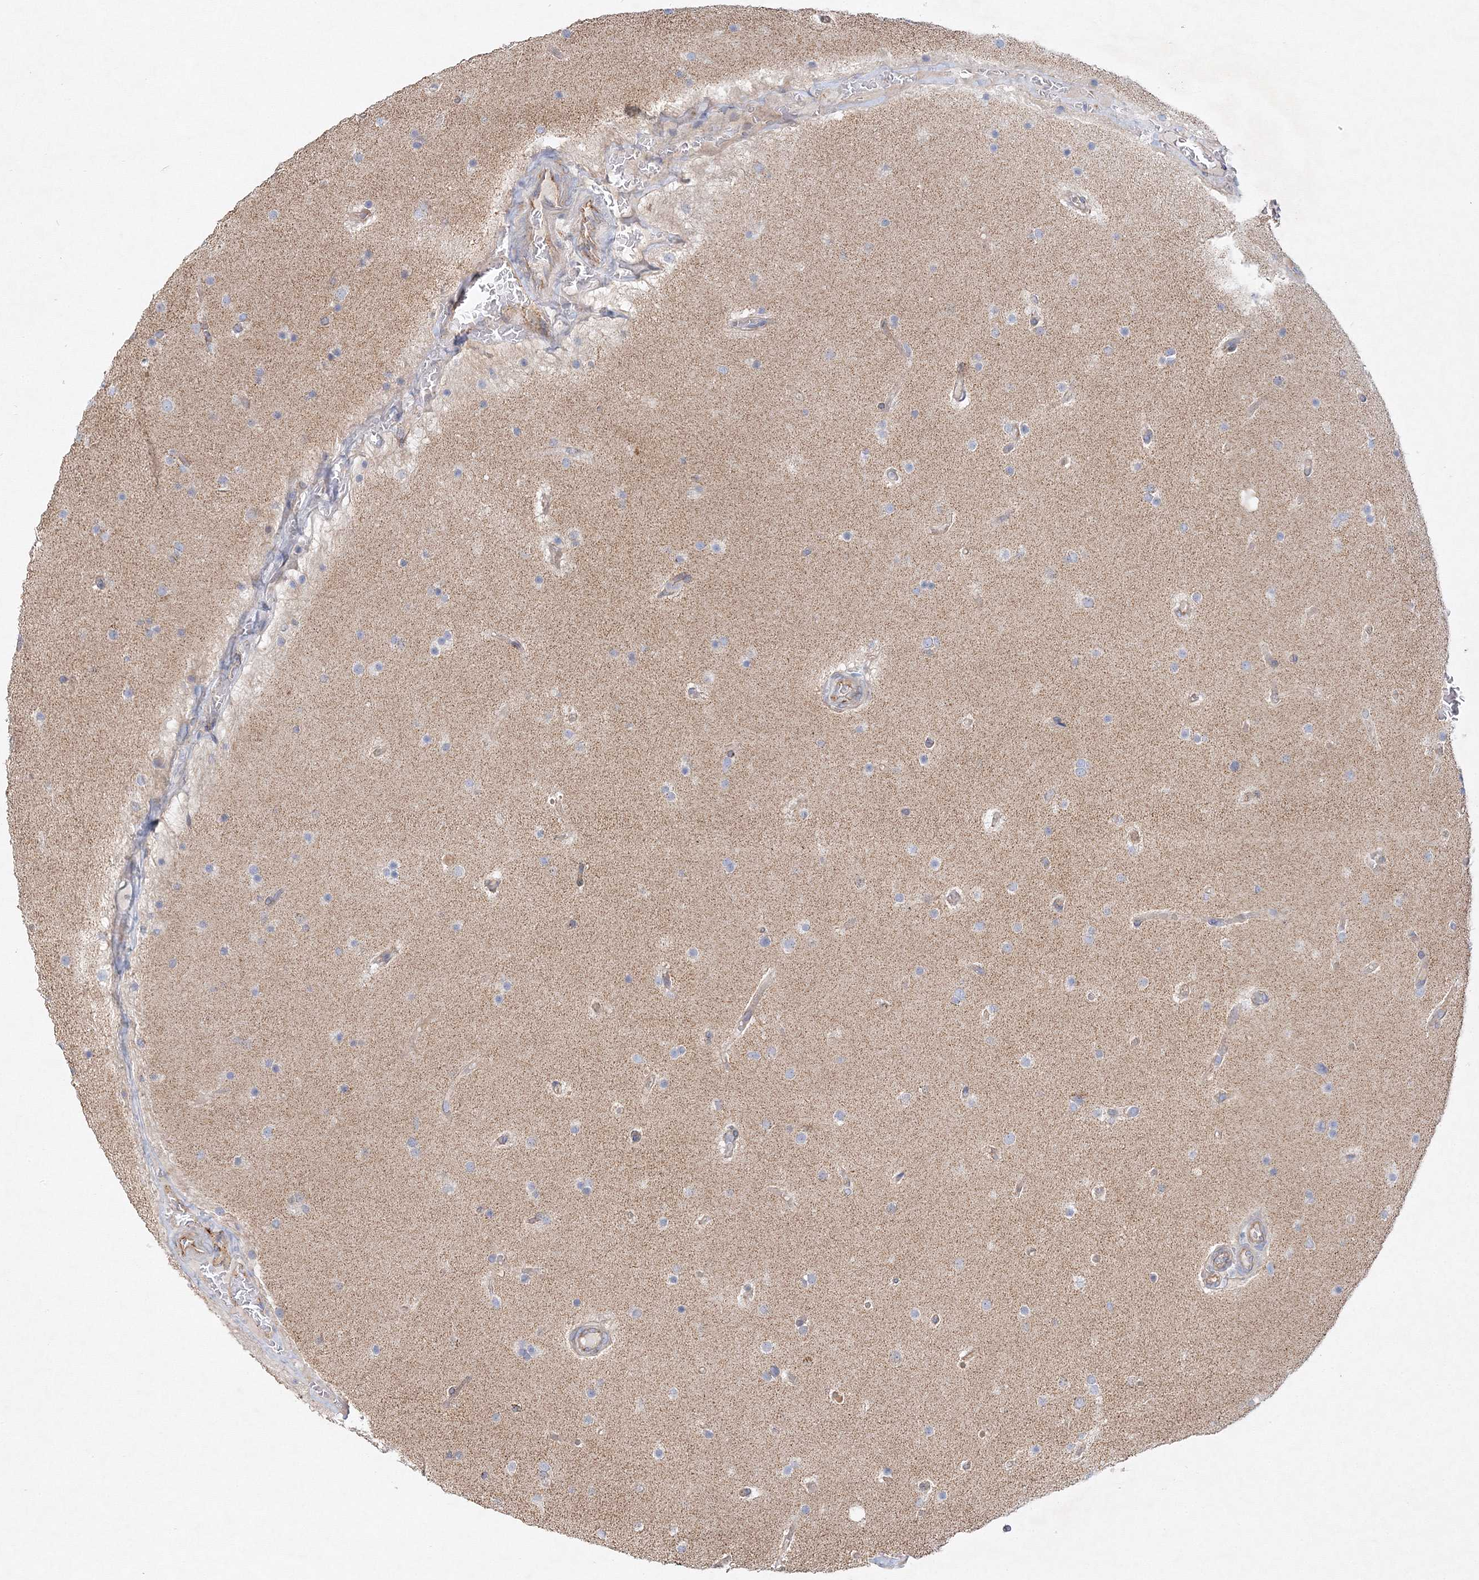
{"staining": {"intensity": "negative", "quantity": "none", "location": "none"}, "tissue": "glioma", "cell_type": "Tumor cells", "image_type": "cancer", "snomed": [{"axis": "morphology", "description": "Glioma, malignant, High grade"}, {"axis": "topography", "description": "Cerebral cortex"}], "caption": "The micrograph shows no staining of tumor cells in high-grade glioma (malignant). (Immunohistochemistry, brightfield microscopy, high magnification).", "gene": "ZFYVE16", "patient": {"sex": "female", "age": 36}}